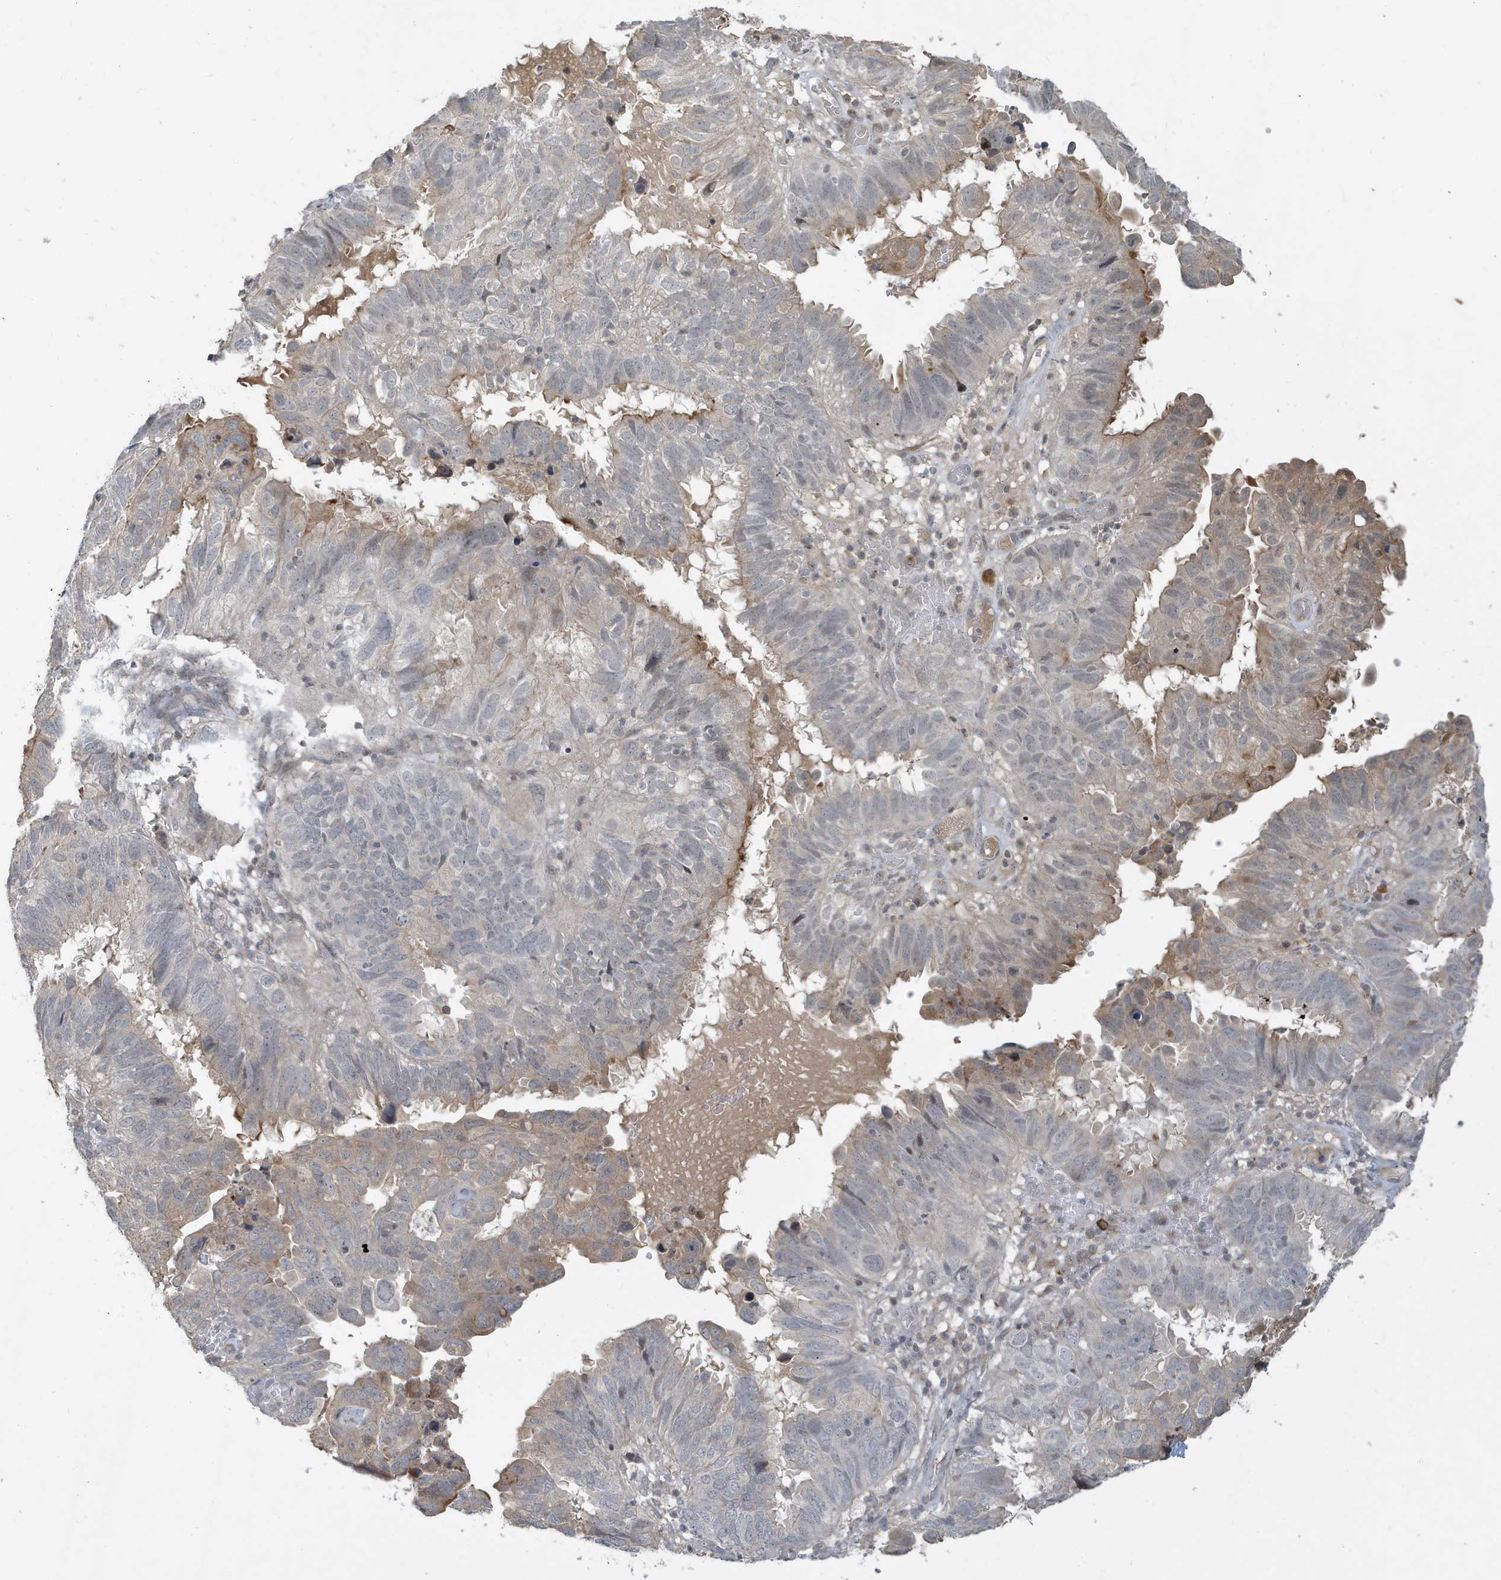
{"staining": {"intensity": "moderate", "quantity": "<25%", "location": "cytoplasmic/membranous"}, "tissue": "endometrial cancer", "cell_type": "Tumor cells", "image_type": "cancer", "snomed": [{"axis": "morphology", "description": "Adenocarcinoma, NOS"}, {"axis": "topography", "description": "Uterus"}], "caption": "Immunohistochemical staining of human endometrial adenocarcinoma shows low levels of moderate cytoplasmic/membranous expression in about <25% of tumor cells.", "gene": "PRRT3", "patient": {"sex": "female", "age": 77}}